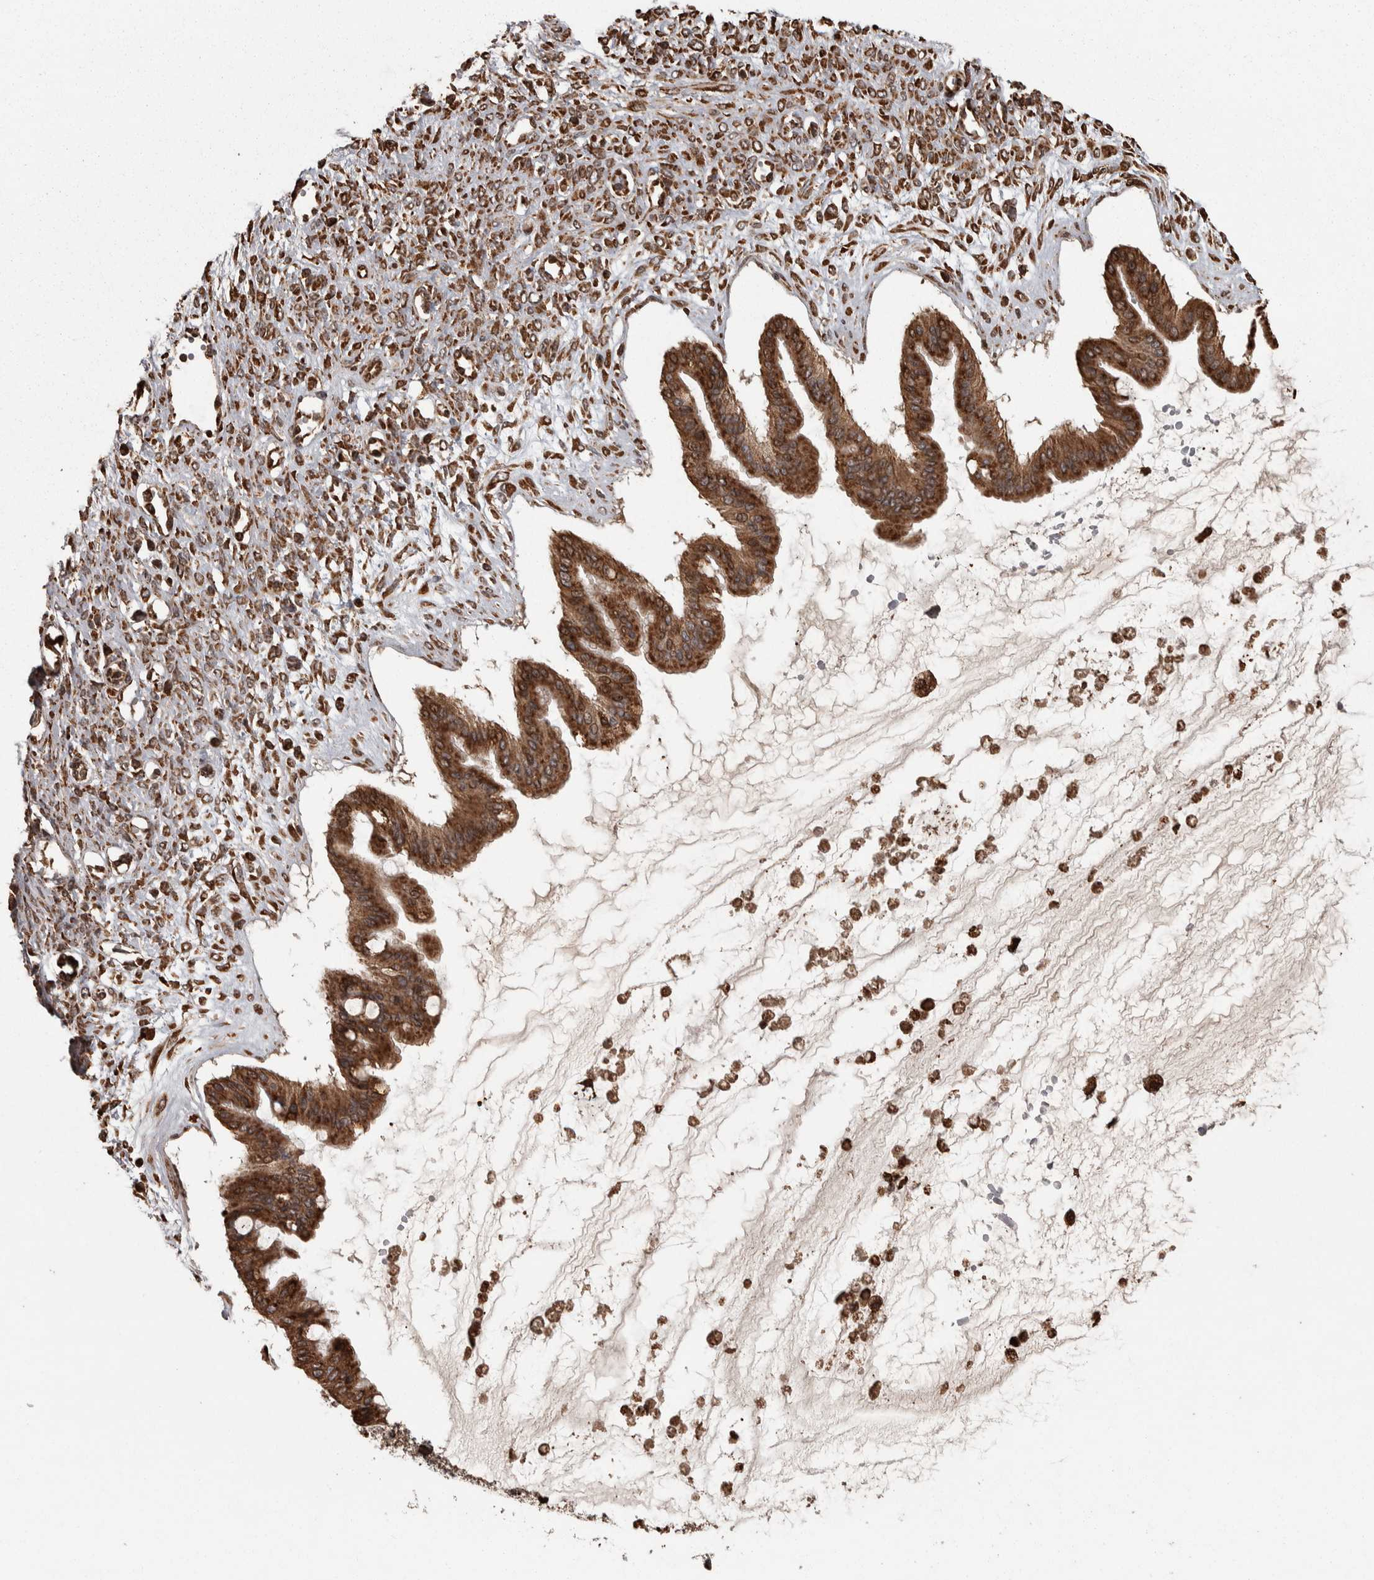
{"staining": {"intensity": "strong", "quantity": ">75%", "location": "cytoplasmic/membranous"}, "tissue": "ovarian cancer", "cell_type": "Tumor cells", "image_type": "cancer", "snomed": [{"axis": "morphology", "description": "Cystadenocarcinoma, mucinous, NOS"}, {"axis": "topography", "description": "Ovary"}], "caption": "There is high levels of strong cytoplasmic/membranous positivity in tumor cells of ovarian cancer, as demonstrated by immunohistochemical staining (brown color).", "gene": "AGBL3", "patient": {"sex": "female", "age": 73}}